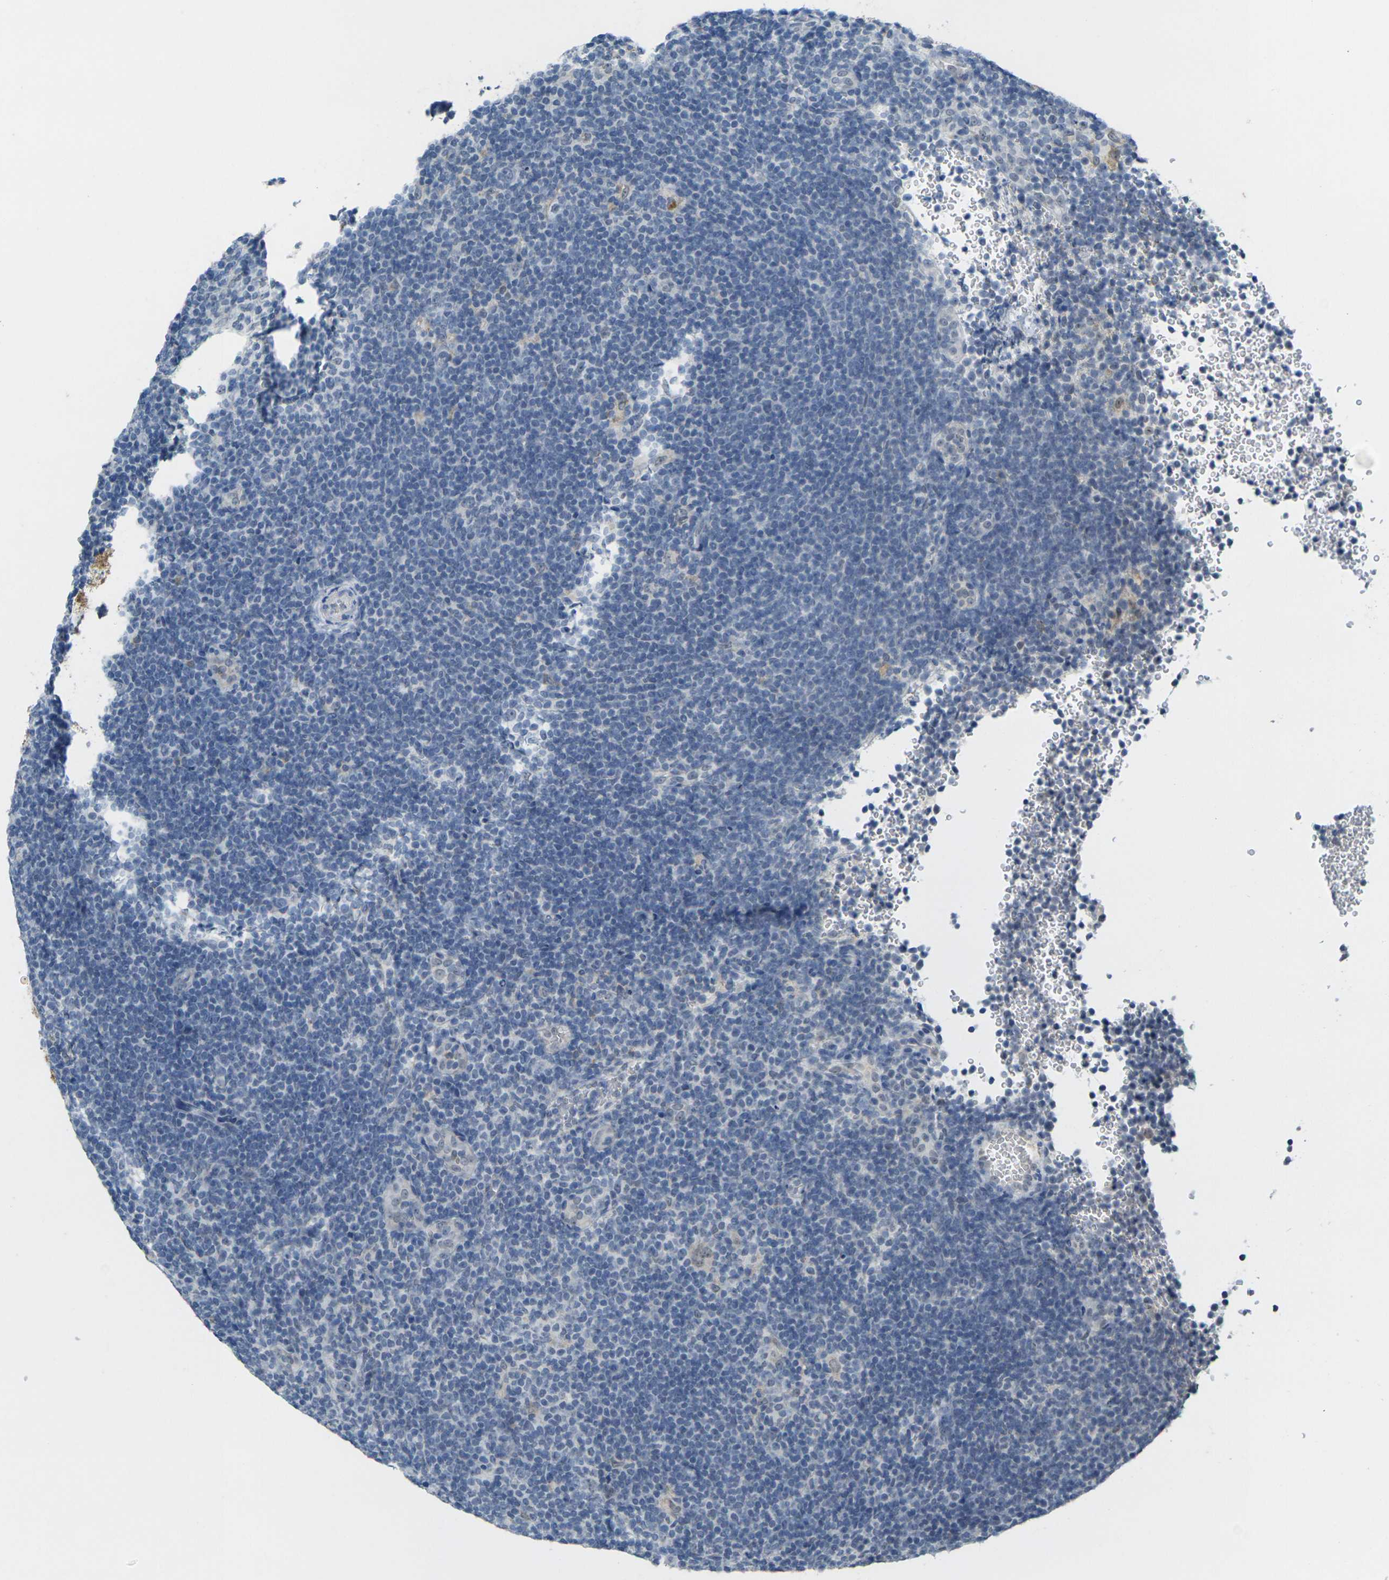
{"staining": {"intensity": "negative", "quantity": "none", "location": "none"}, "tissue": "lymphoma", "cell_type": "Tumor cells", "image_type": "cancer", "snomed": [{"axis": "morphology", "description": "Hodgkin's disease, NOS"}, {"axis": "topography", "description": "Lymph node"}], "caption": "Tumor cells show no significant positivity in Hodgkin's disease.", "gene": "SPTBN2", "patient": {"sex": "female", "age": 57}}